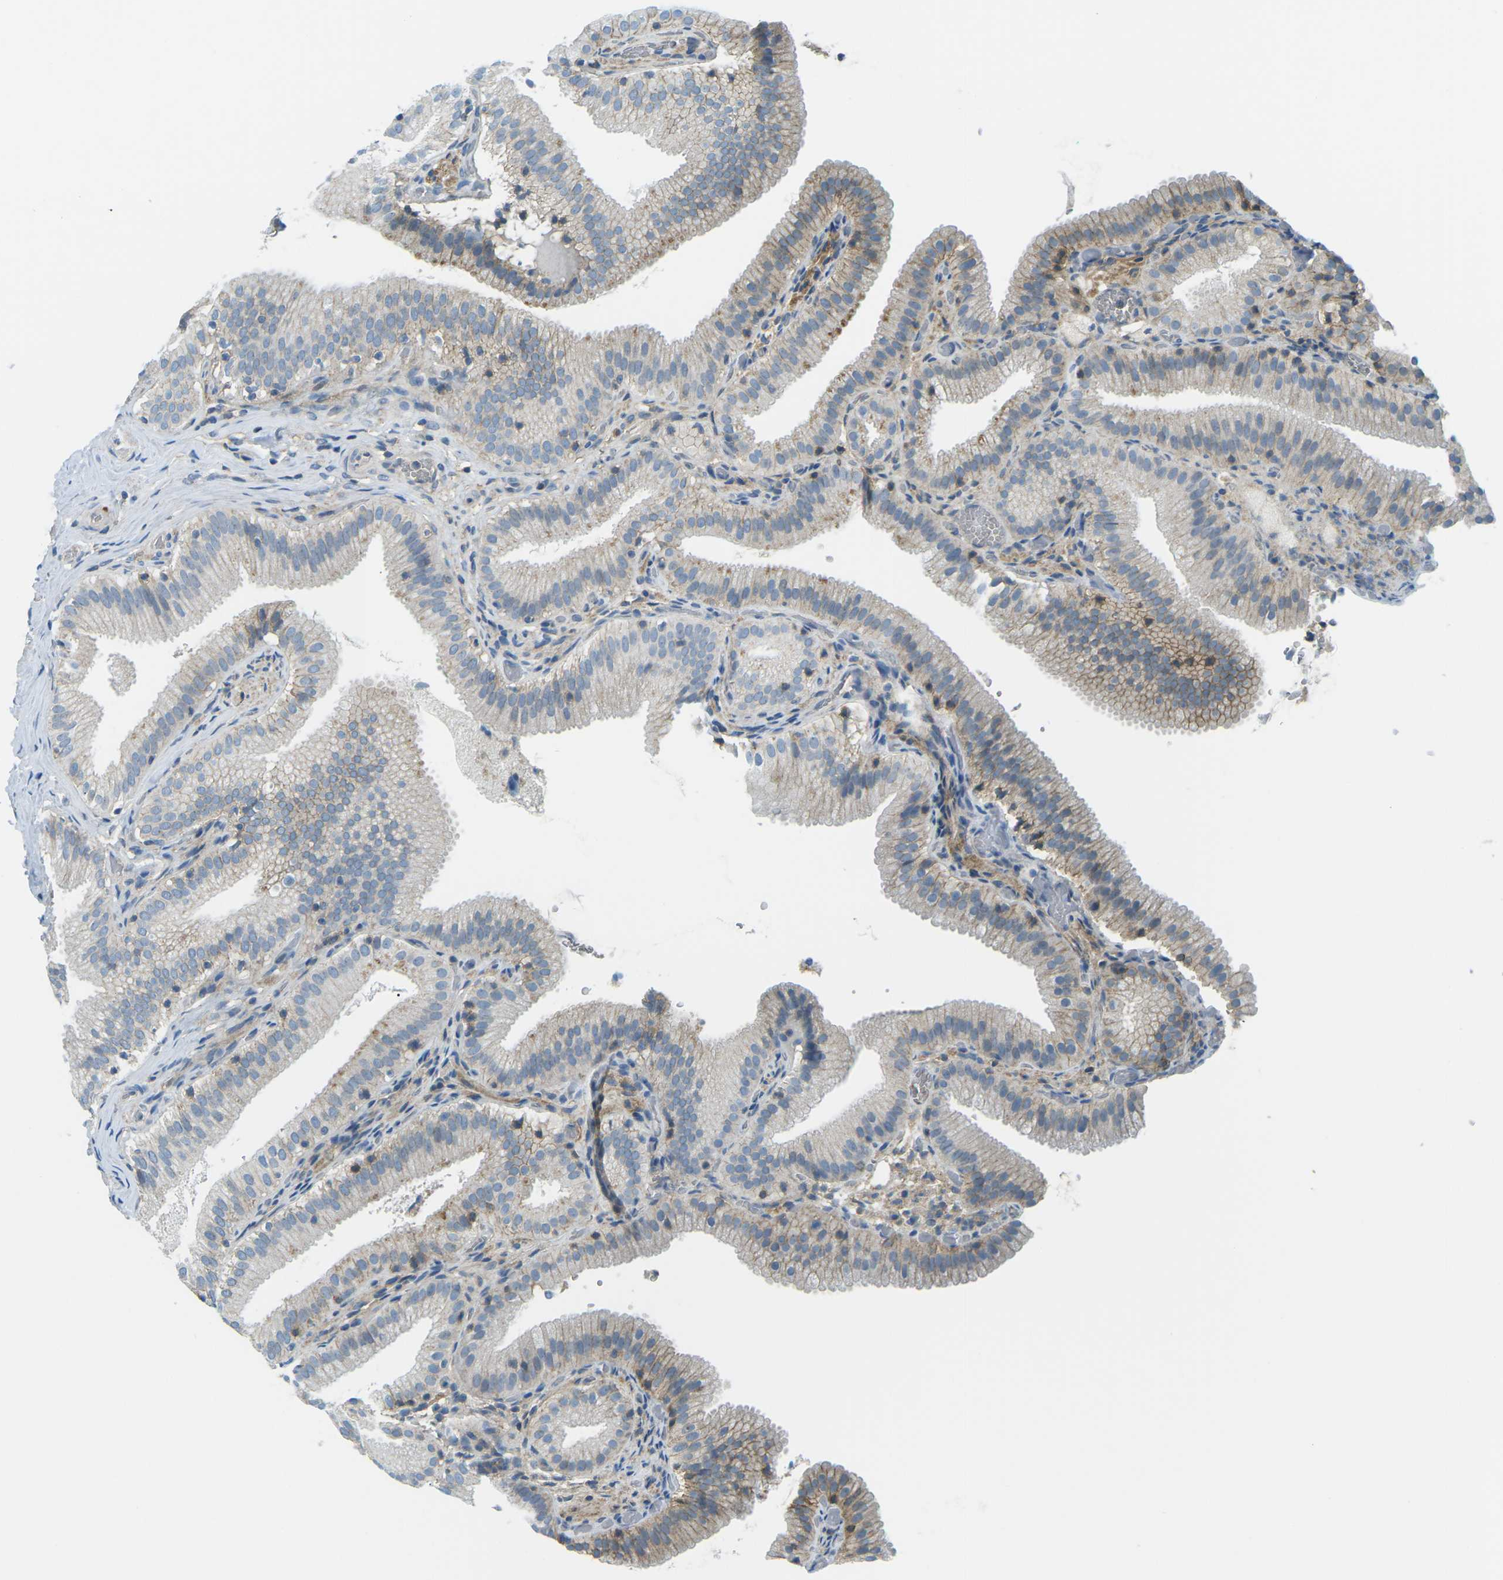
{"staining": {"intensity": "moderate", "quantity": "25%-75%", "location": "cytoplasmic/membranous"}, "tissue": "gallbladder", "cell_type": "Glandular cells", "image_type": "normal", "snomed": [{"axis": "morphology", "description": "Normal tissue, NOS"}, {"axis": "topography", "description": "Gallbladder"}], "caption": "This is a histology image of IHC staining of benign gallbladder, which shows moderate positivity in the cytoplasmic/membranous of glandular cells.", "gene": "CD47", "patient": {"sex": "male", "age": 54}}